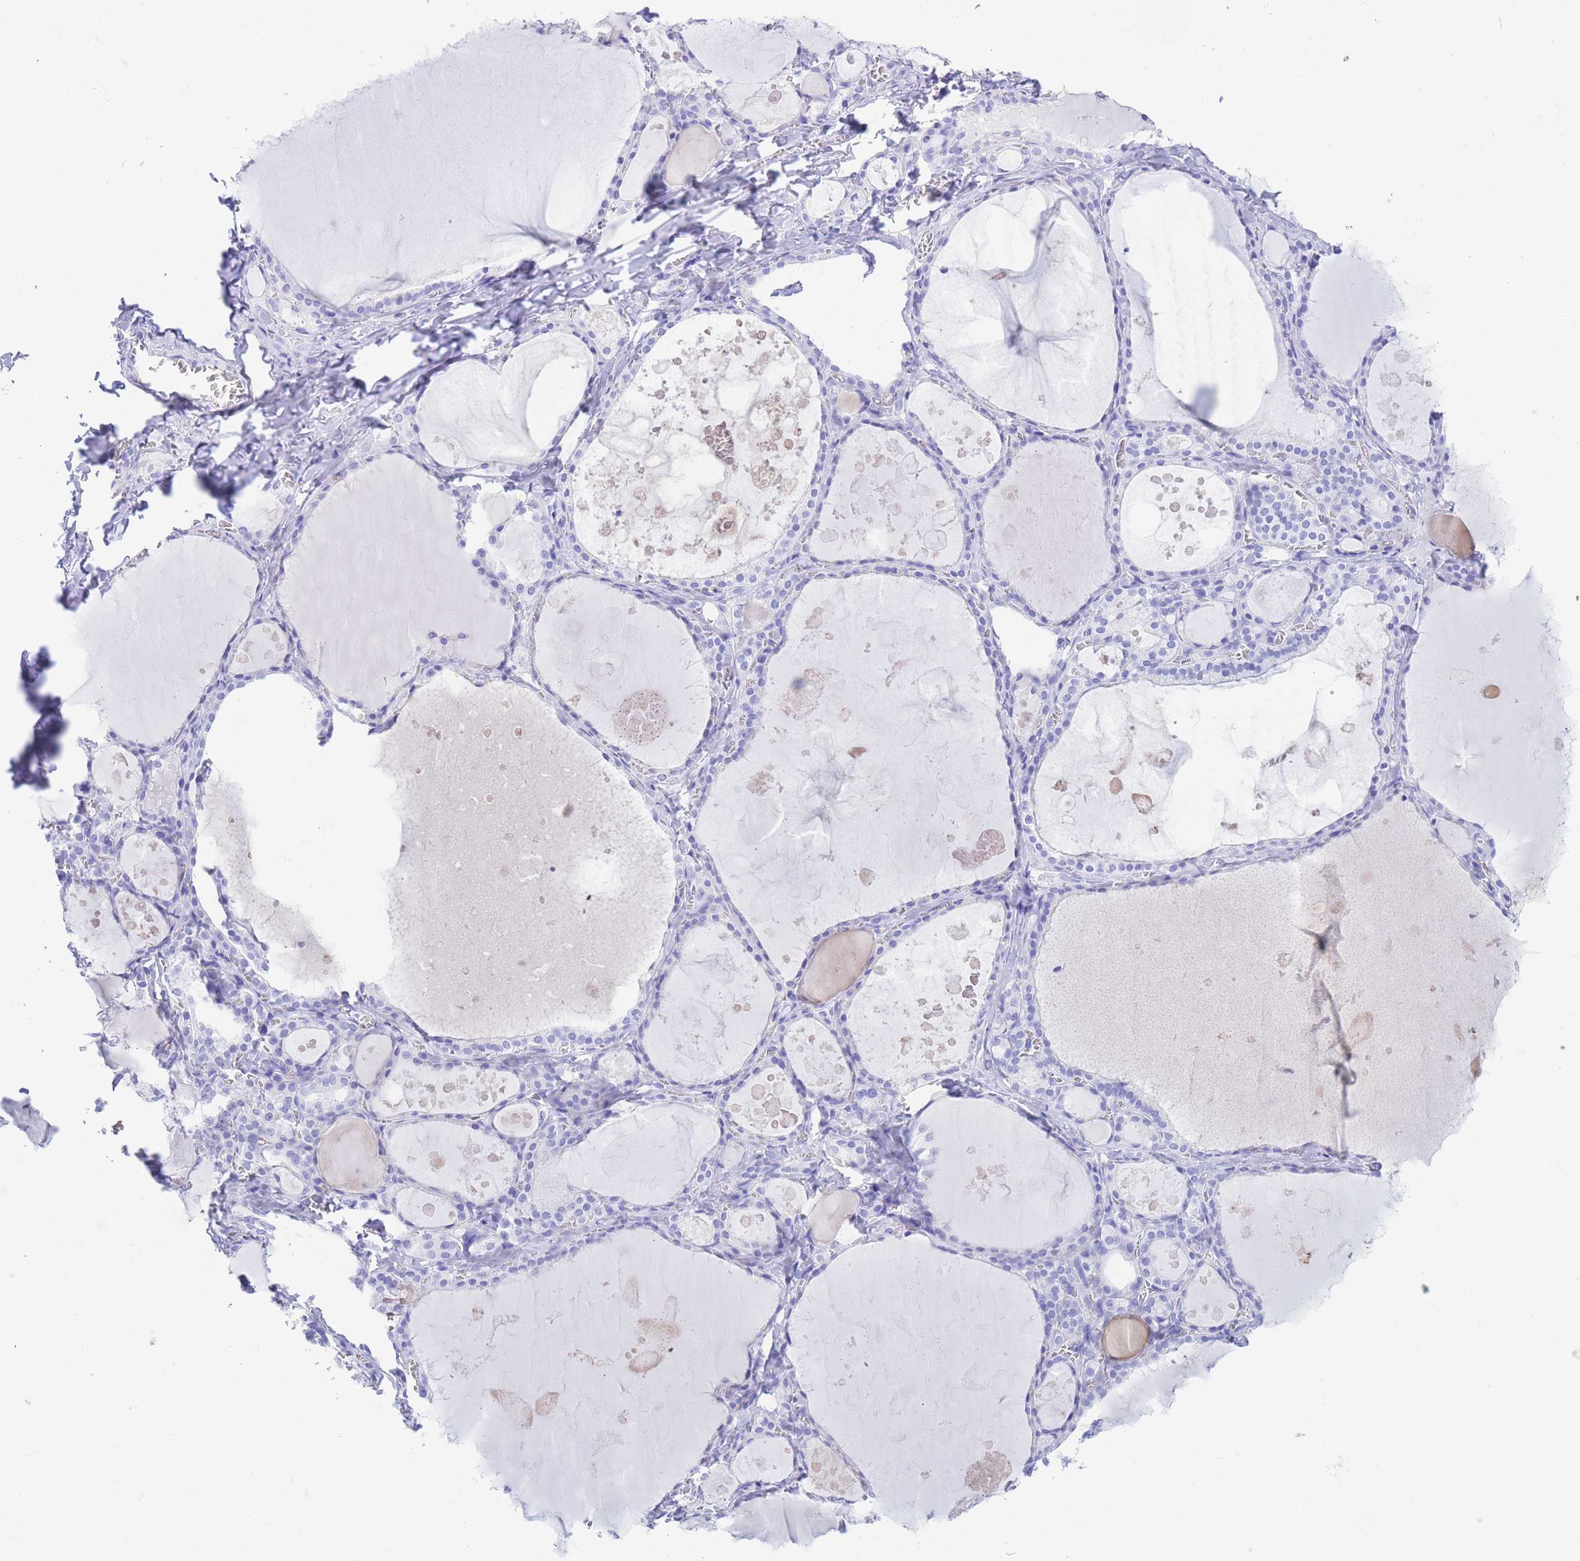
{"staining": {"intensity": "negative", "quantity": "none", "location": "none"}, "tissue": "thyroid gland", "cell_type": "Glandular cells", "image_type": "normal", "snomed": [{"axis": "morphology", "description": "Normal tissue, NOS"}, {"axis": "topography", "description": "Thyroid gland"}], "caption": "High magnification brightfield microscopy of normal thyroid gland stained with DAB (brown) and counterstained with hematoxylin (blue): glandular cells show no significant positivity.", "gene": "SLCO1B1", "patient": {"sex": "male", "age": 56}}